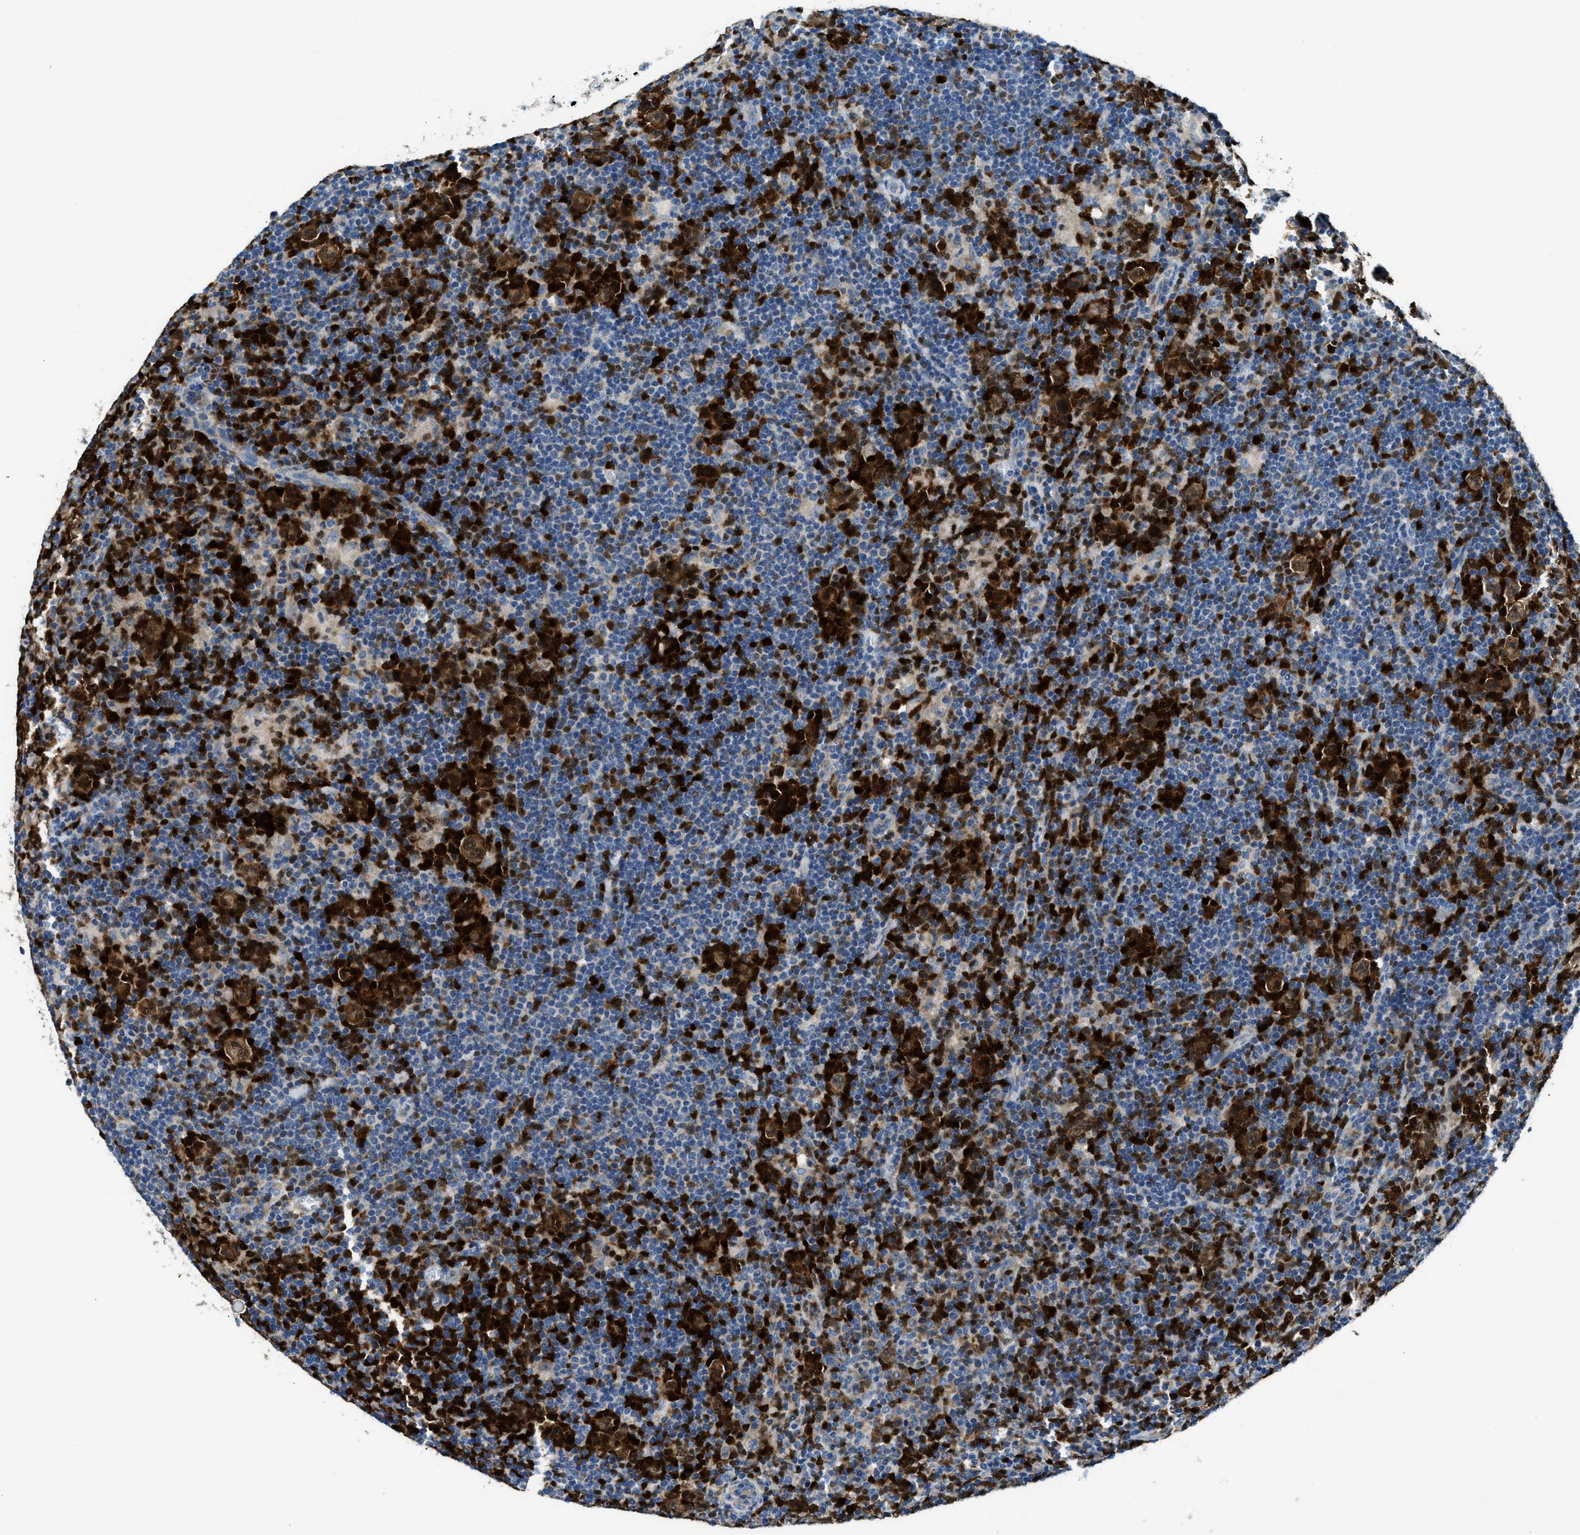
{"staining": {"intensity": "moderate", "quantity": ">75%", "location": "cytoplasmic/membranous,nuclear"}, "tissue": "lymphoma", "cell_type": "Tumor cells", "image_type": "cancer", "snomed": [{"axis": "morphology", "description": "Hodgkin's disease, NOS"}, {"axis": "topography", "description": "Lymph node"}], "caption": "Lymphoma stained with immunohistochemistry (IHC) displays moderate cytoplasmic/membranous and nuclear expression in about >75% of tumor cells. The staining is performed using DAB (3,3'-diaminobenzidine) brown chromogen to label protein expression. The nuclei are counter-stained blue using hematoxylin.", "gene": "TOX", "patient": {"sex": "female", "age": 57}}